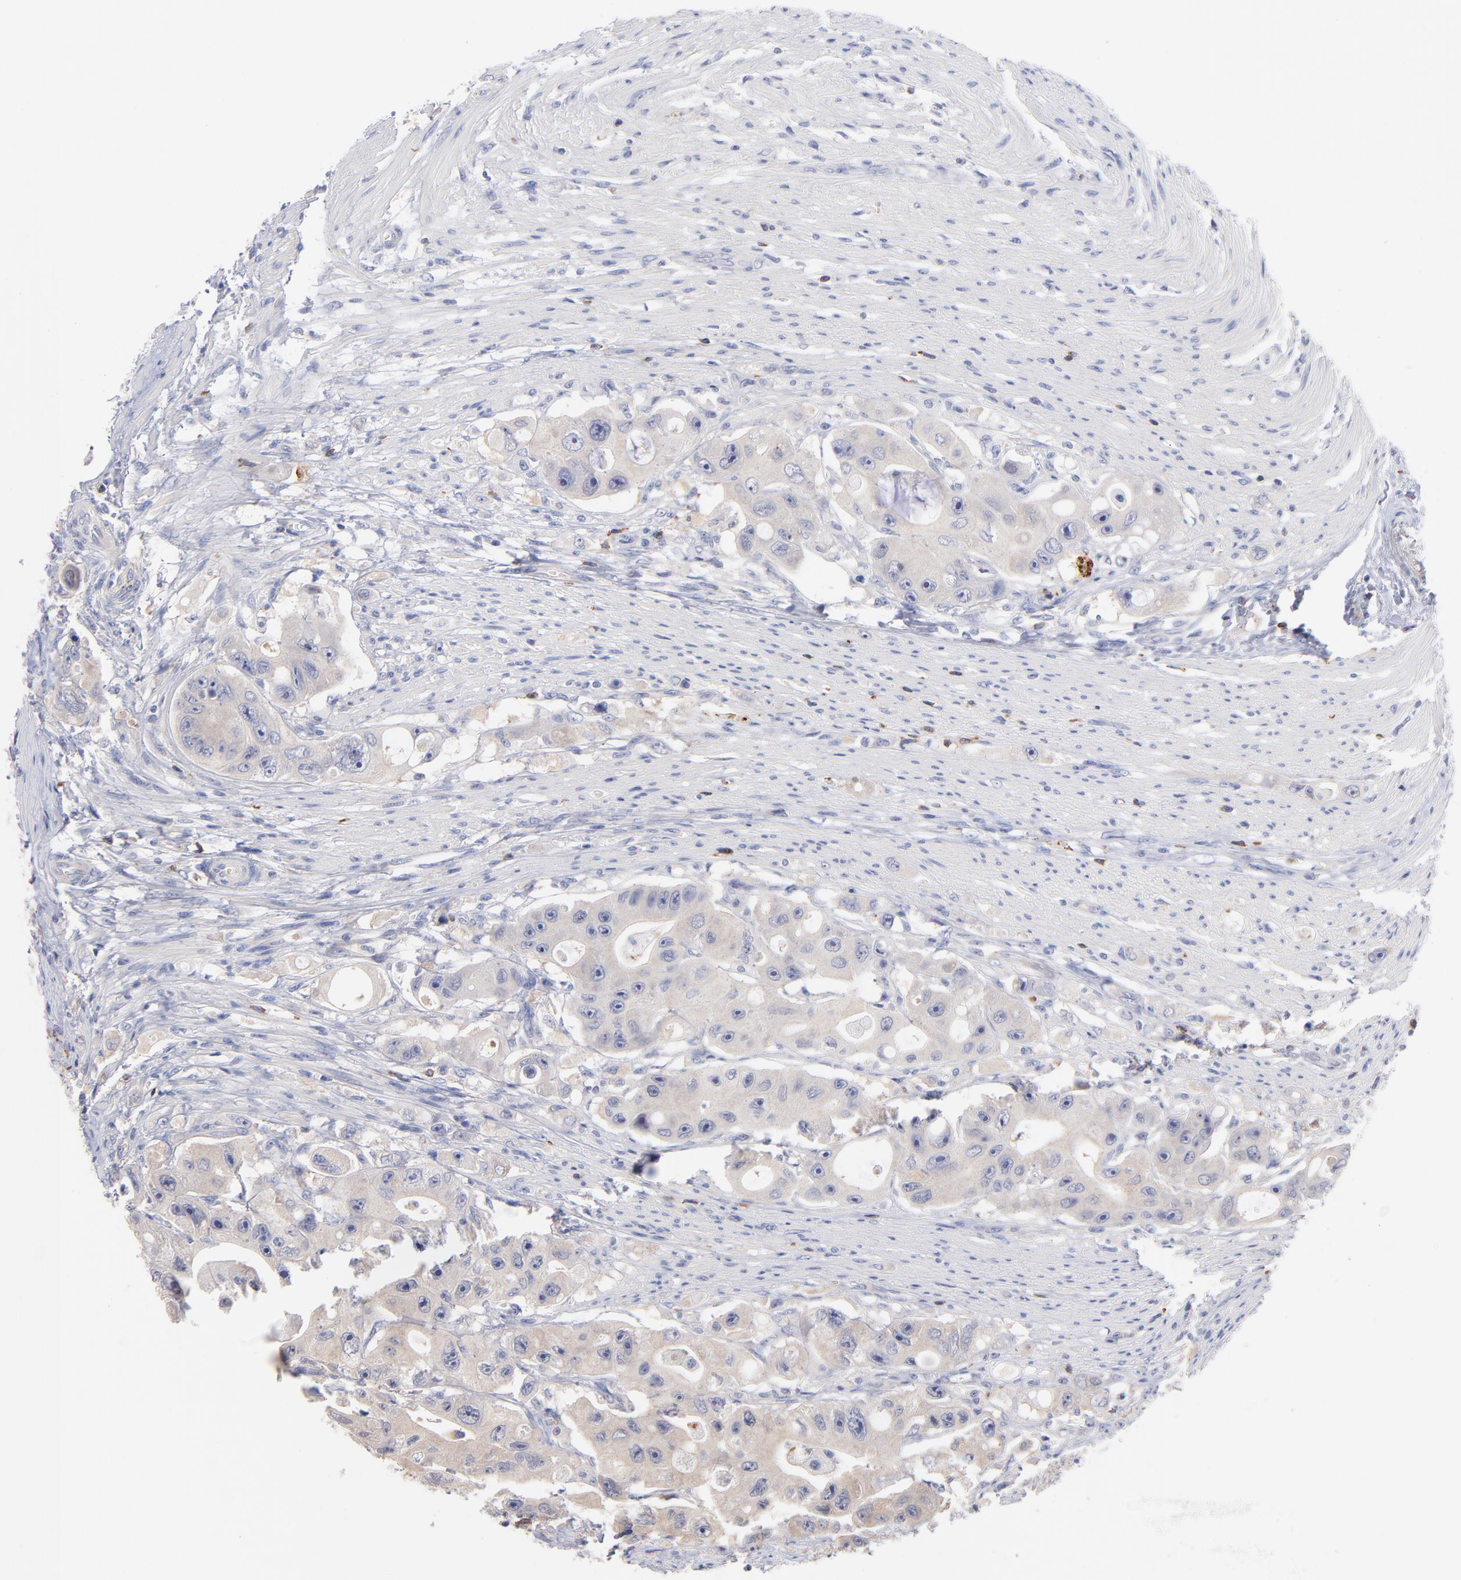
{"staining": {"intensity": "weak", "quantity": "<25%", "location": "cytoplasmic/membranous"}, "tissue": "colorectal cancer", "cell_type": "Tumor cells", "image_type": "cancer", "snomed": [{"axis": "morphology", "description": "Adenocarcinoma, NOS"}, {"axis": "topography", "description": "Colon"}], "caption": "DAB (3,3'-diaminobenzidine) immunohistochemical staining of human colorectal cancer (adenocarcinoma) demonstrates no significant positivity in tumor cells.", "gene": "KREMEN2", "patient": {"sex": "female", "age": 46}}